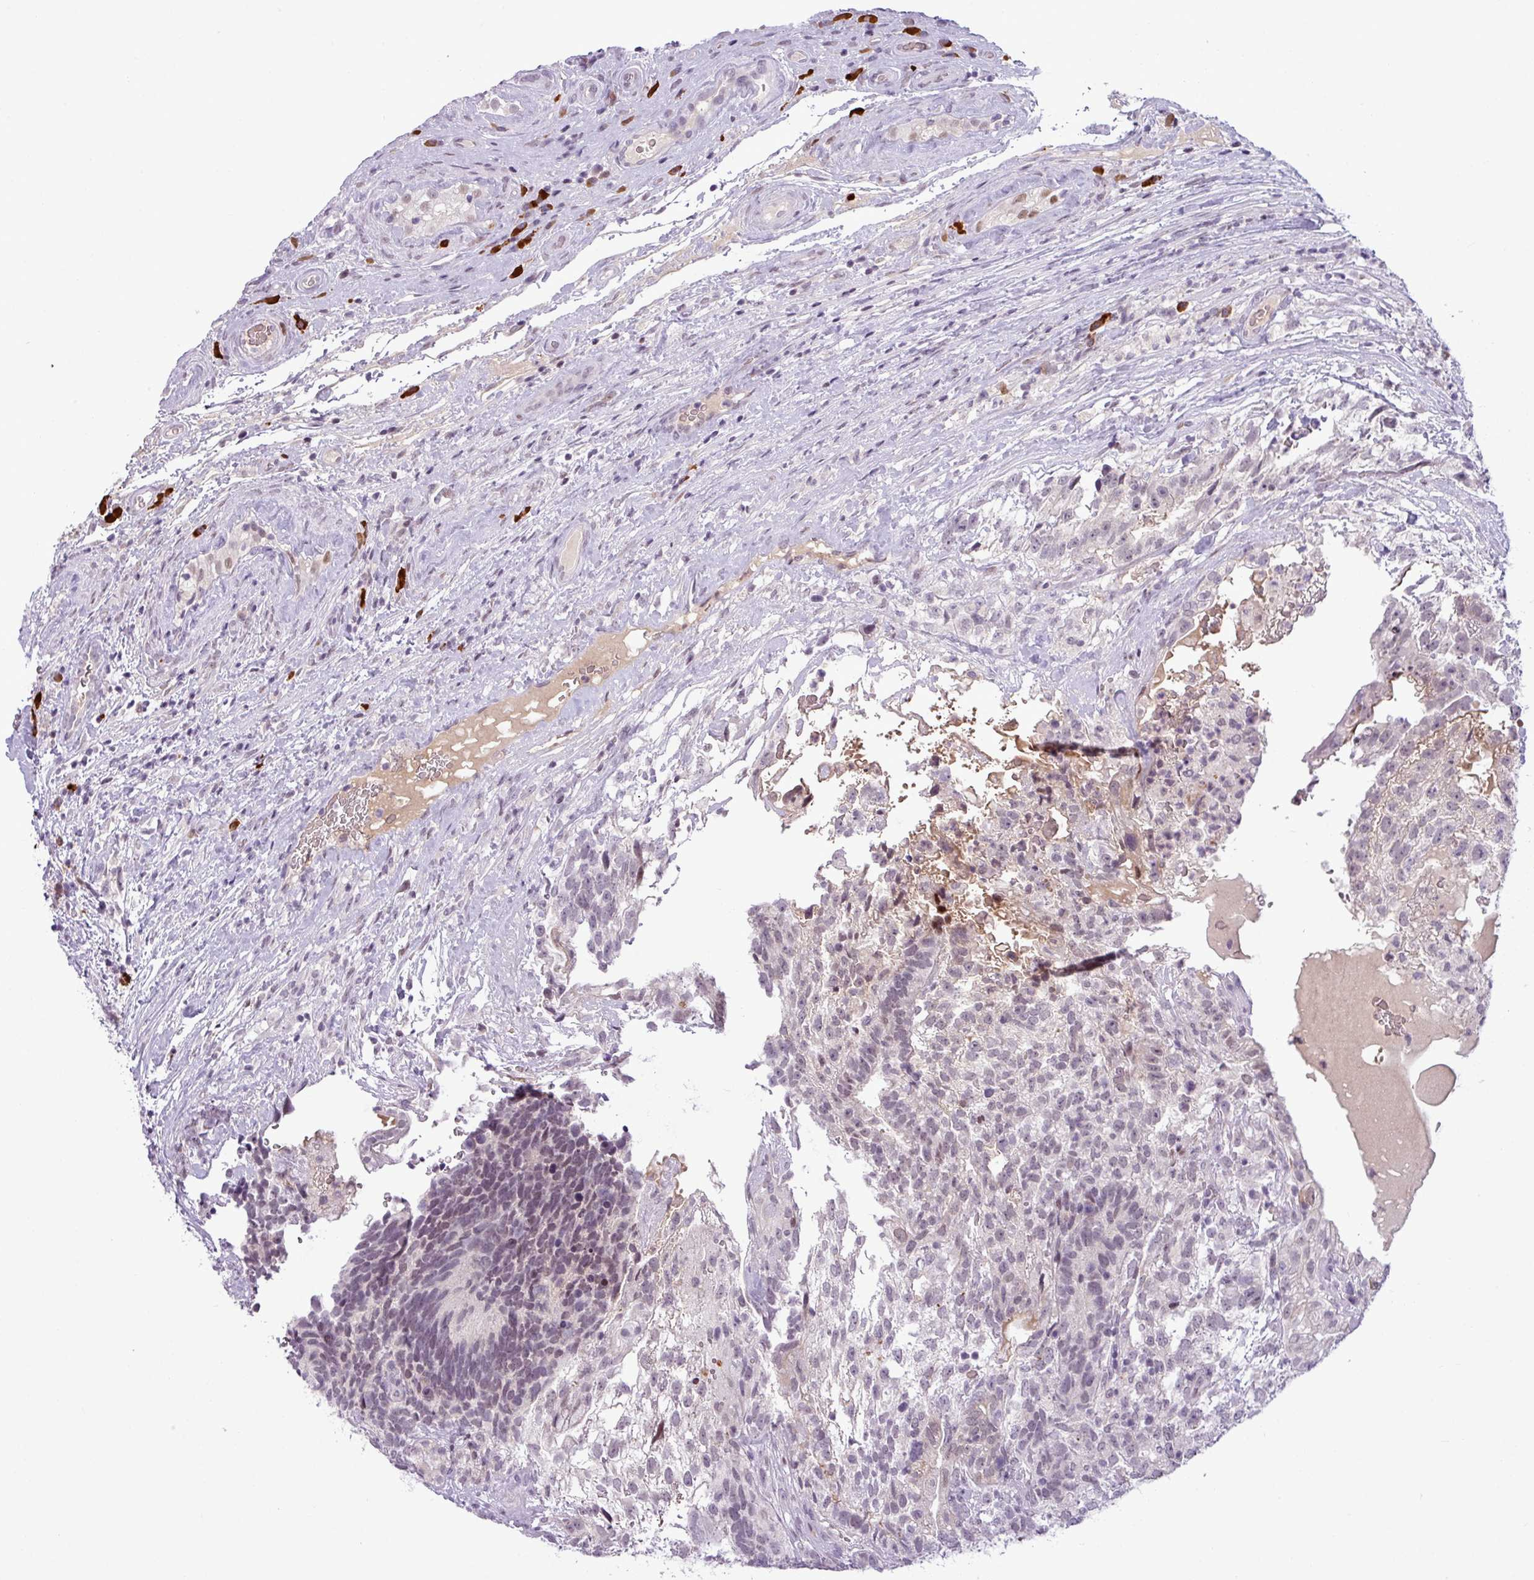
{"staining": {"intensity": "negative", "quantity": "none", "location": "none"}, "tissue": "testis cancer", "cell_type": "Tumor cells", "image_type": "cancer", "snomed": [{"axis": "morphology", "description": "Seminoma, NOS"}, {"axis": "morphology", "description": "Carcinoma, Embryonal, NOS"}, {"axis": "topography", "description": "Testis"}], "caption": "Immunohistochemistry (IHC) photomicrograph of neoplastic tissue: human testis cancer (seminoma) stained with DAB (3,3'-diaminobenzidine) exhibits no significant protein expression in tumor cells.", "gene": "SLC66A2", "patient": {"sex": "male", "age": 41}}